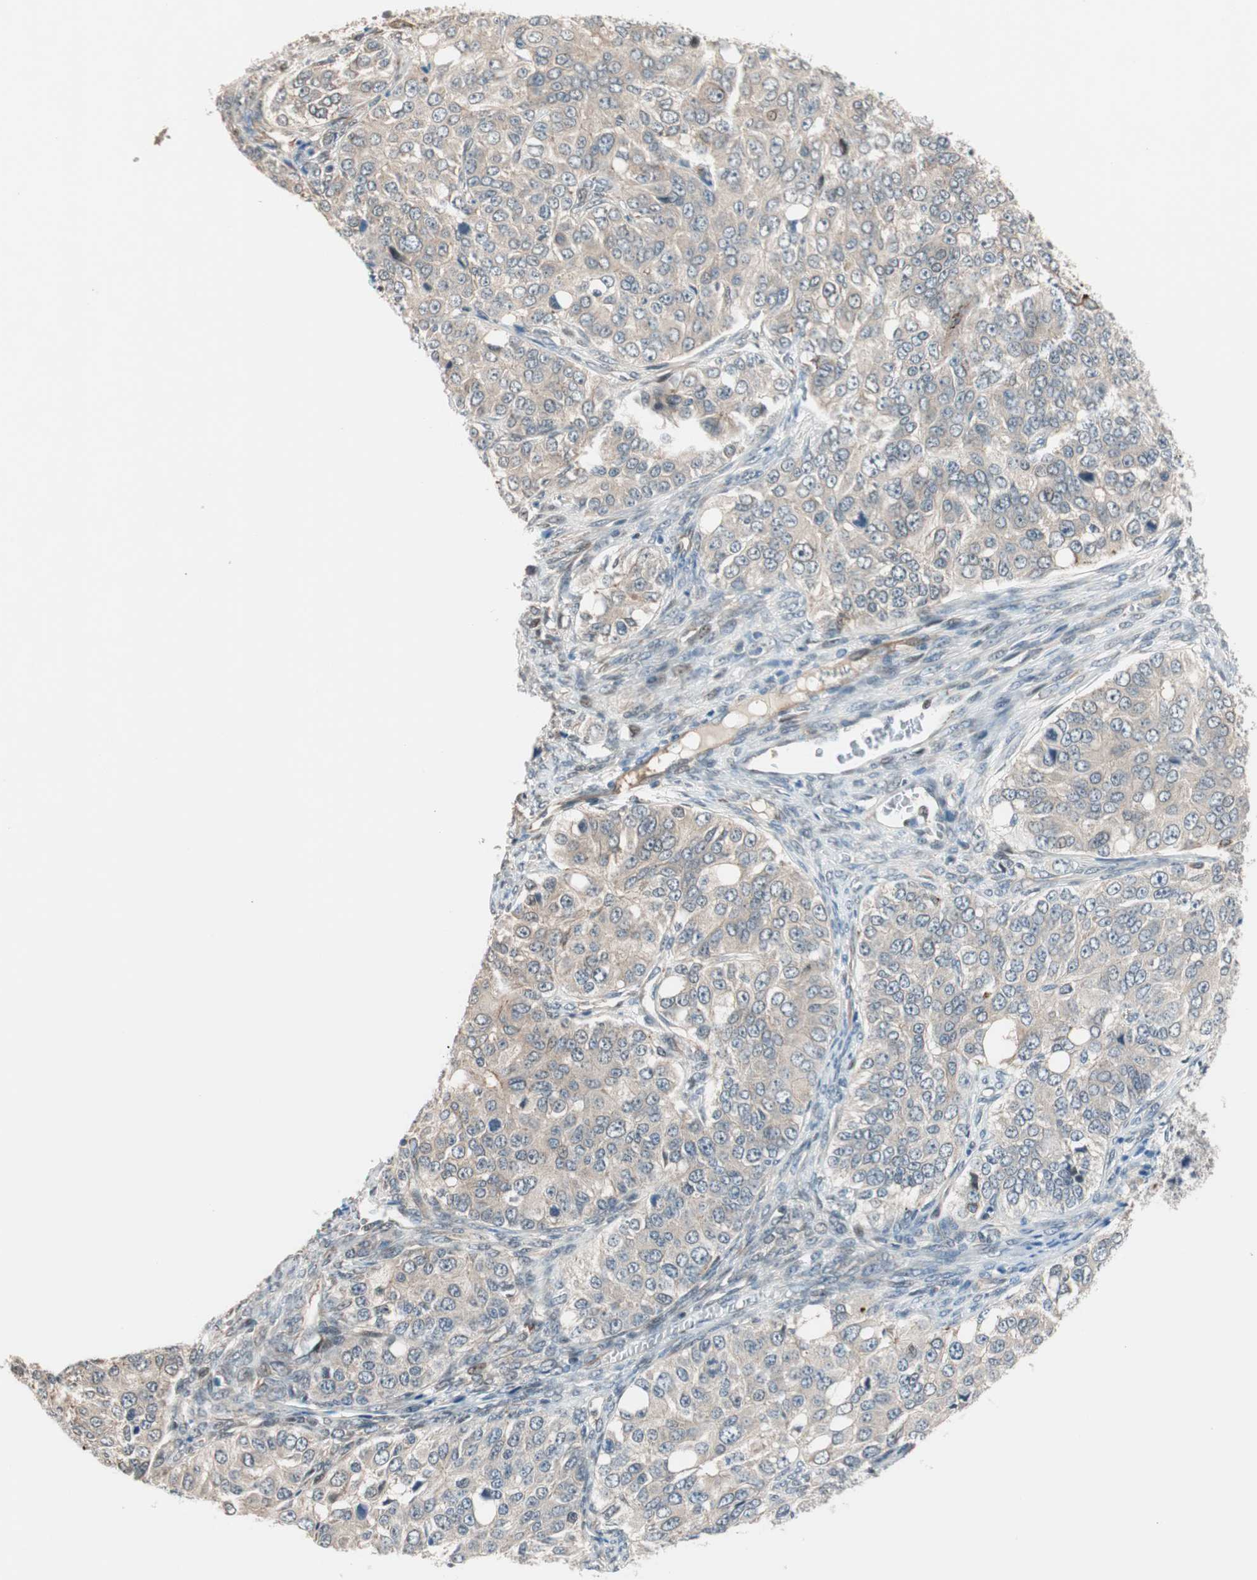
{"staining": {"intensity": "weak", "quantity": "25%-75%", "location": "cytoplasmic/membranous"}, "tissue": "ovarian cancer", "cell_type": "Tumor cells", "image_type": "cancer", "snomed": [{"axis": "morphology", "description": "Carcinoma, endometroid"}, {"axis": "topography", "description": "Ovary"}], "caption": "The photomicrograph shows immunohistochemical staining of endometroid carcinoma (ovarian). There is weak cytoplasmic/membranous expression is appreciated in about 25%-75% of tumor cells. (IHC, brightfield microscopy, high magnification).", "gene": "PIK3R3", "patient": {"sex": "female", "age": 51}}